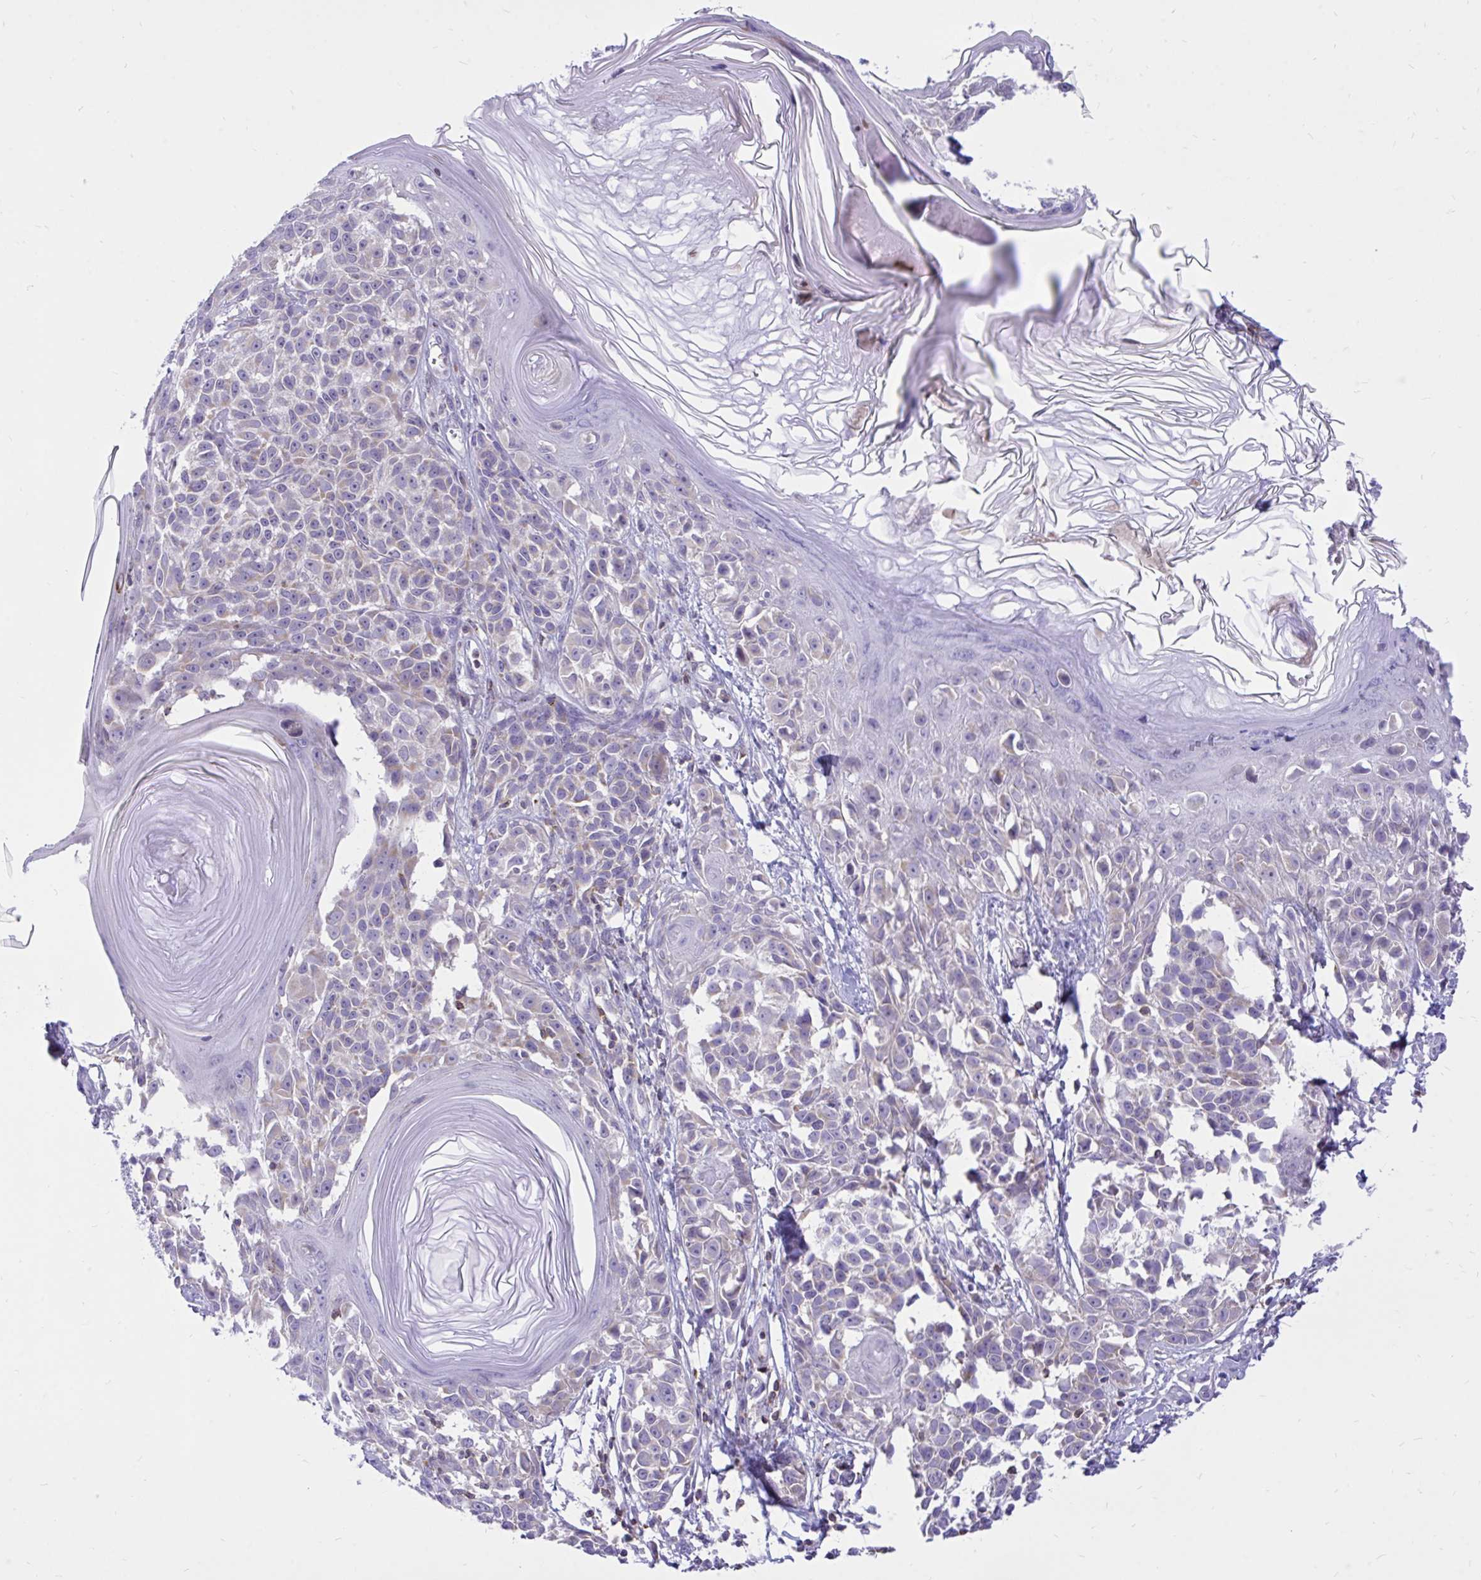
{"staining": {"intensity": "weak", "quantity": "<25%", "location": "cytoplasmic/membranous"}, "tissue": "melanoma", "cell_type": "Tumor cells", "image_type": "cancer", "snomed": [{"axis": "morphology", "description": "Malignant melanoma, NOS"}, {"axis": "topography", "description": "Skin"}], "caption": "Image shows no significant protein expression in tumor cells of malignant melanoma.", "gene": "CXCL8", "patient": {"sex": "male", "age": 73}}